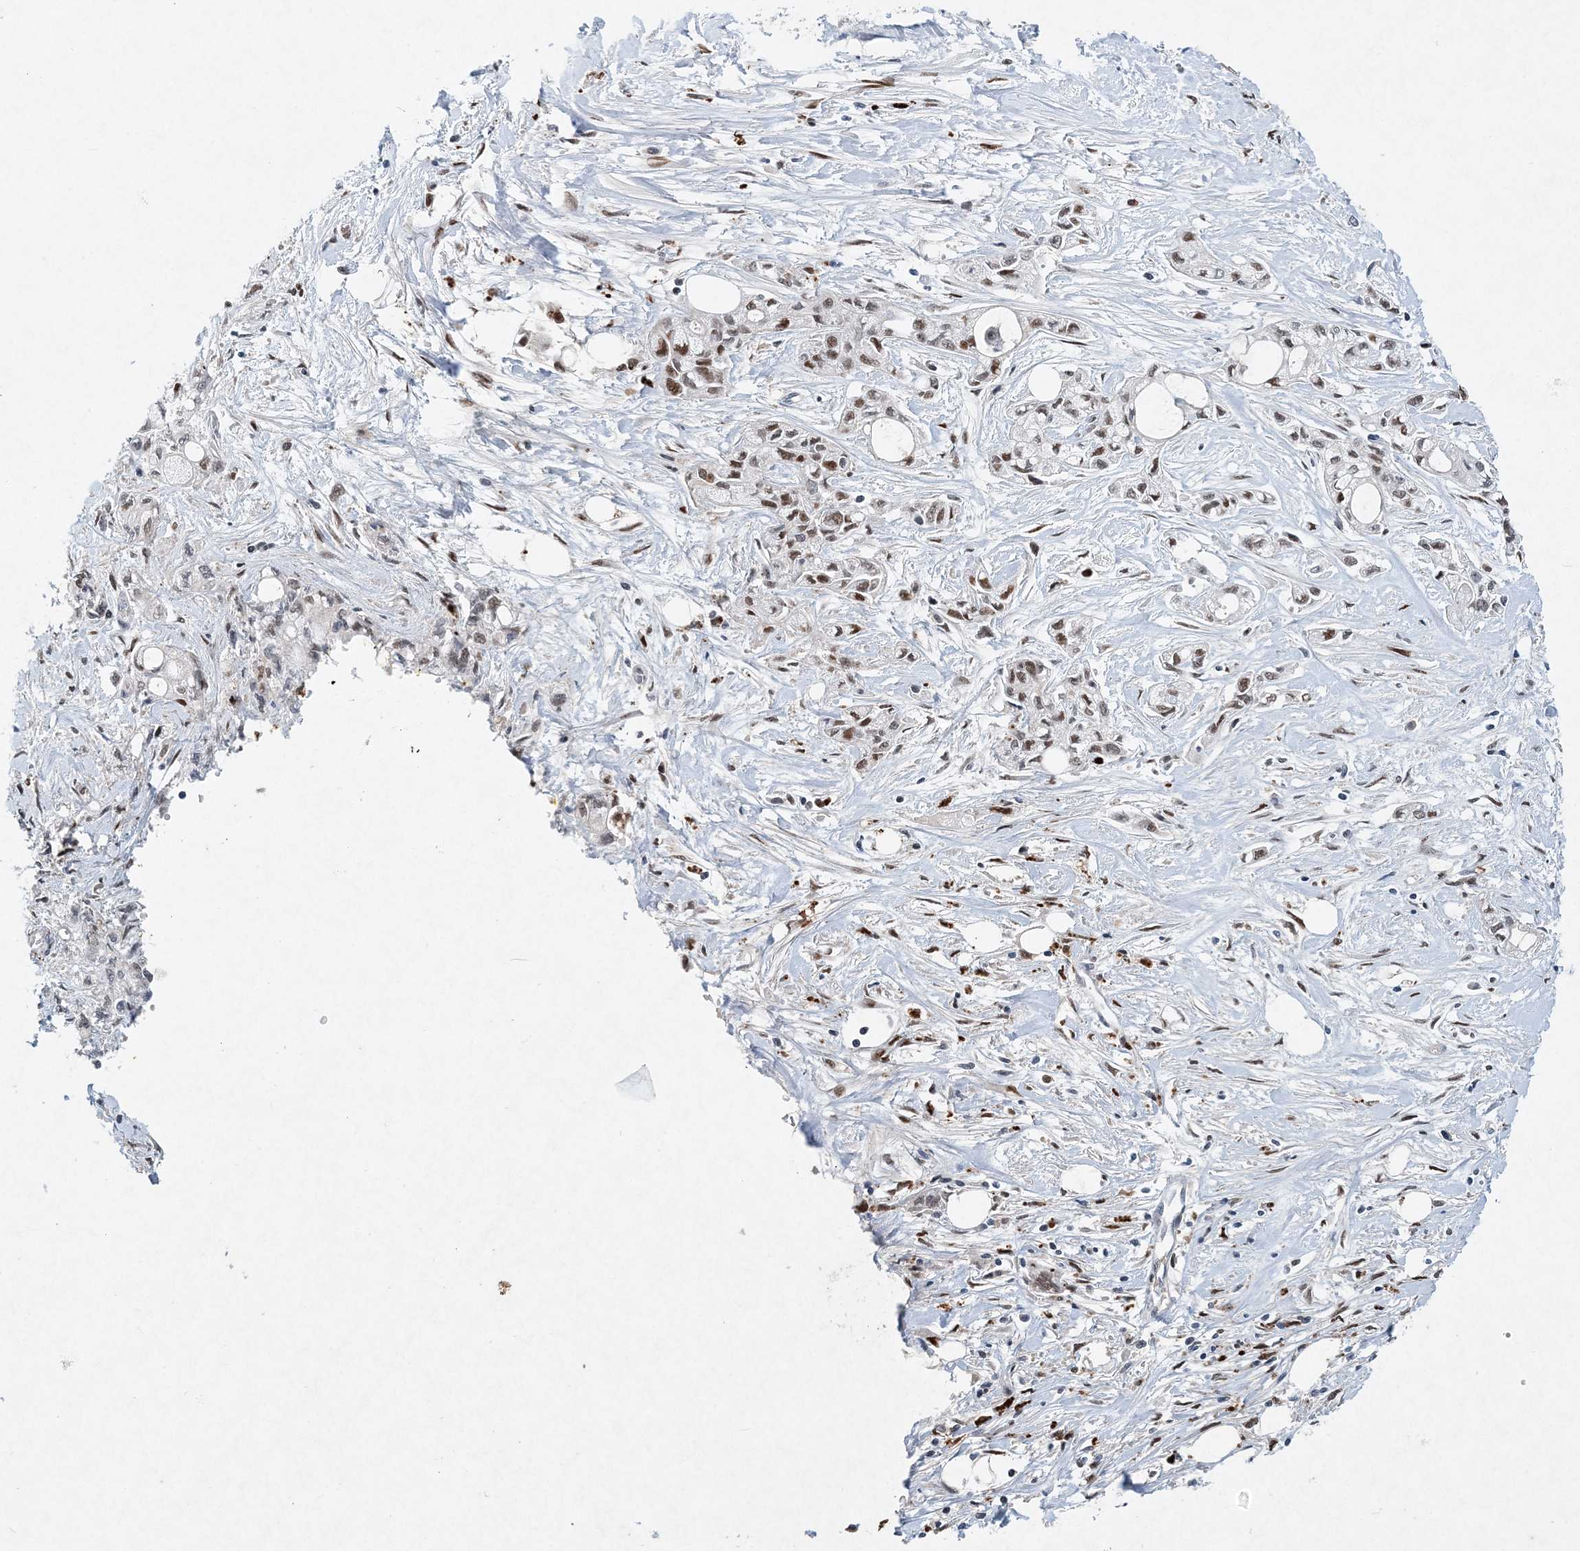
{"staining": {"intensity": "moderate", "quantity": "25%-75%", "location": "nuclear"}, "tissue": "pancreatic cancer", "cell_type": "Tumor cells", "image_type": "cancer", "snomed": [{"axis": "morphology", "description": "Adenocarcinoma, NOS"}, {"axis": "topography", "description": "Pancreas"}], "caption": "IHC staining of pancreatic cancer, which shows medium levels of moderate nuclear expression in about 25%-75% of tumor cells indicating moderate nuclear protein positivity. The staining was performed using DAB (brown) for protein detection and nuclei were counterstained in hematoxylin (blue).", "gene": "KPNA4", "patient": {"sex": "male", "age": 70}}